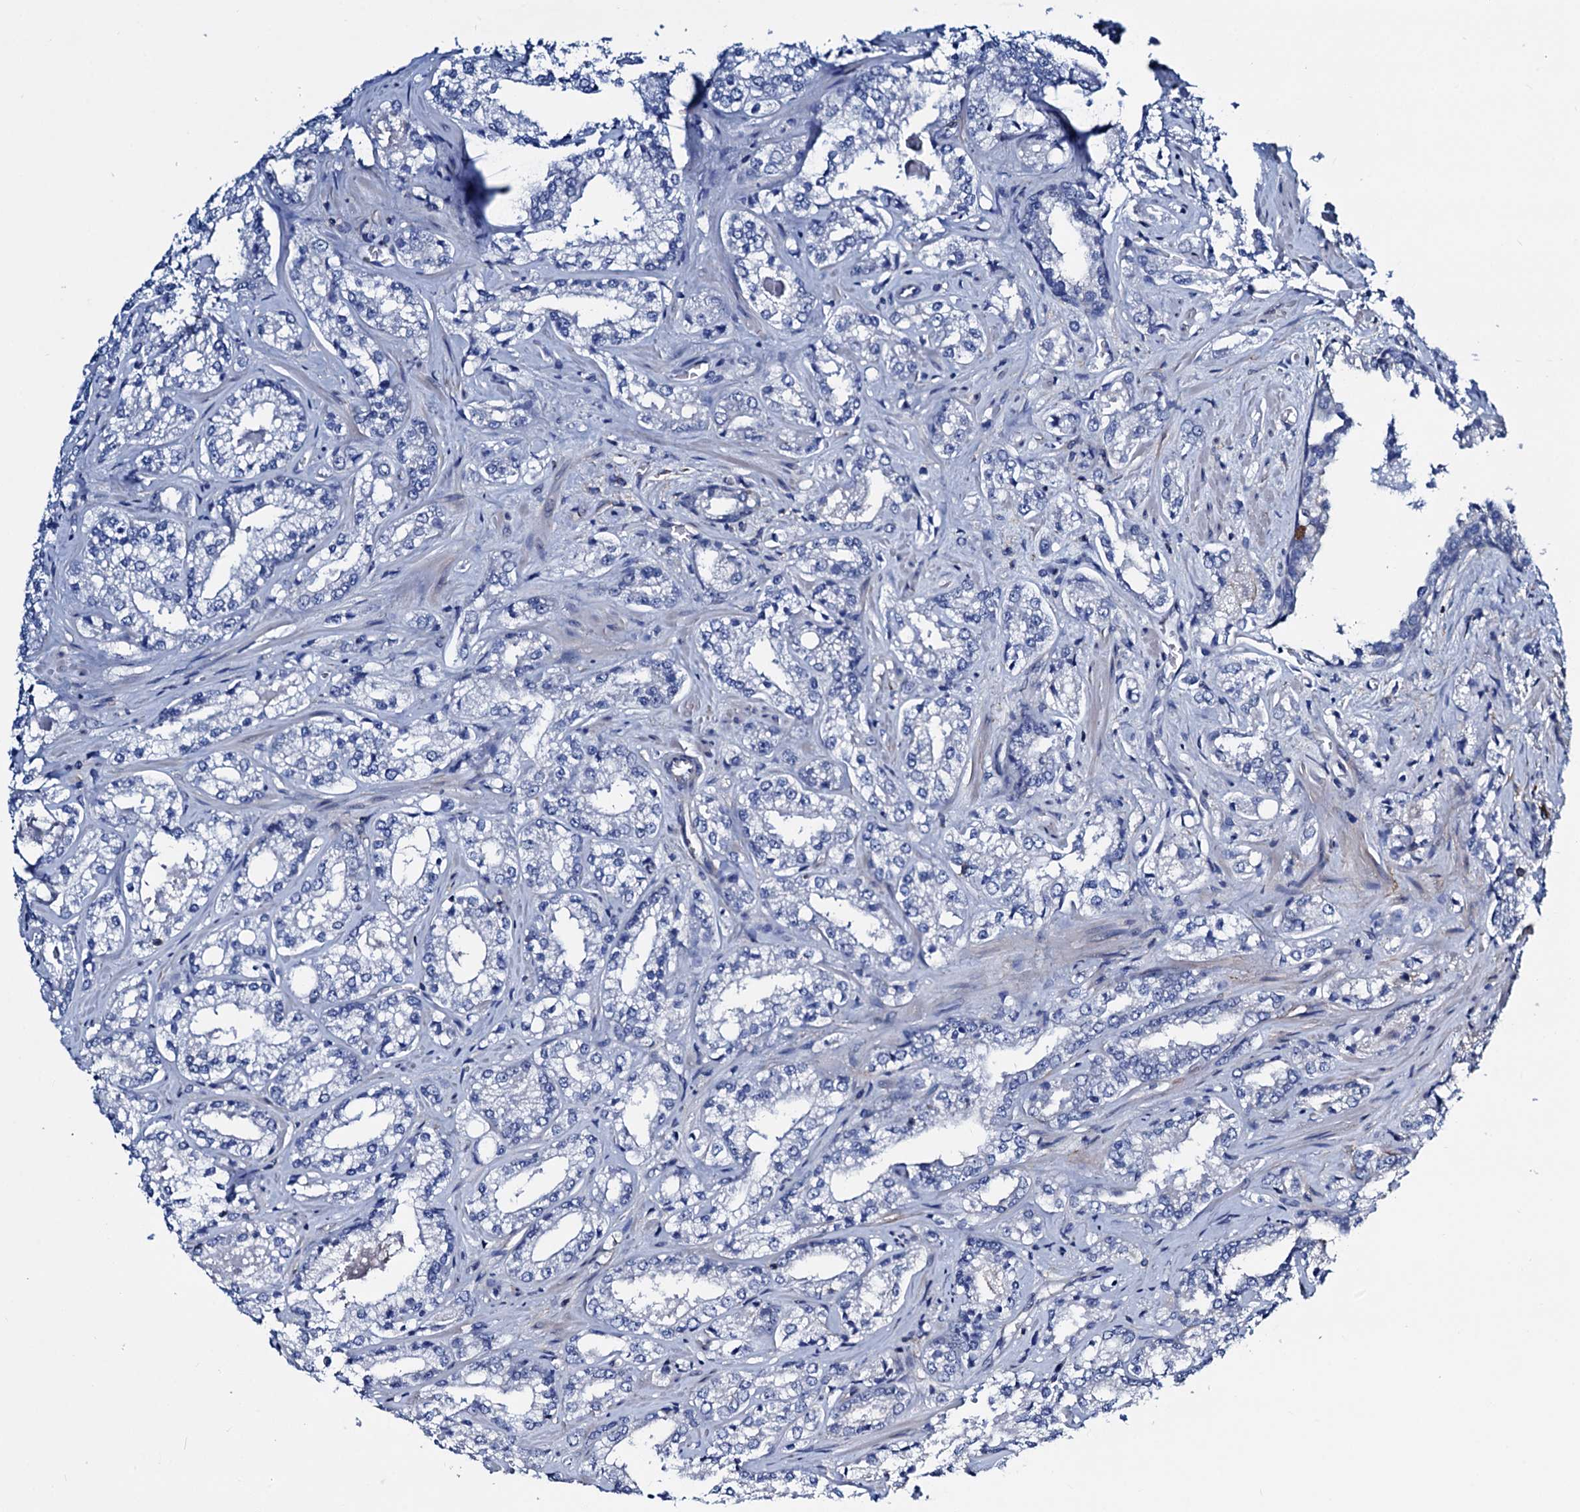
{"staining": {"intensity": "negative", "quantity": "none", "location": "none"}, "tissue": "prostate cancer", "cell_type": "Tumor cells", "image_type": "cancer", "snomed": [{"axis": "morphology", "description": "Adenocarcinoma, Low grade"}, {"axis": "topography", "description": "Prostate"}], "caption": "The immunohistochemistry (IHC) image has no significant staining in tumor cells of adenocarcinoma (low-grade) (prostate) tissue.", "gene": "GCOM1", "patient": {"sex": "male", "age": 47}}